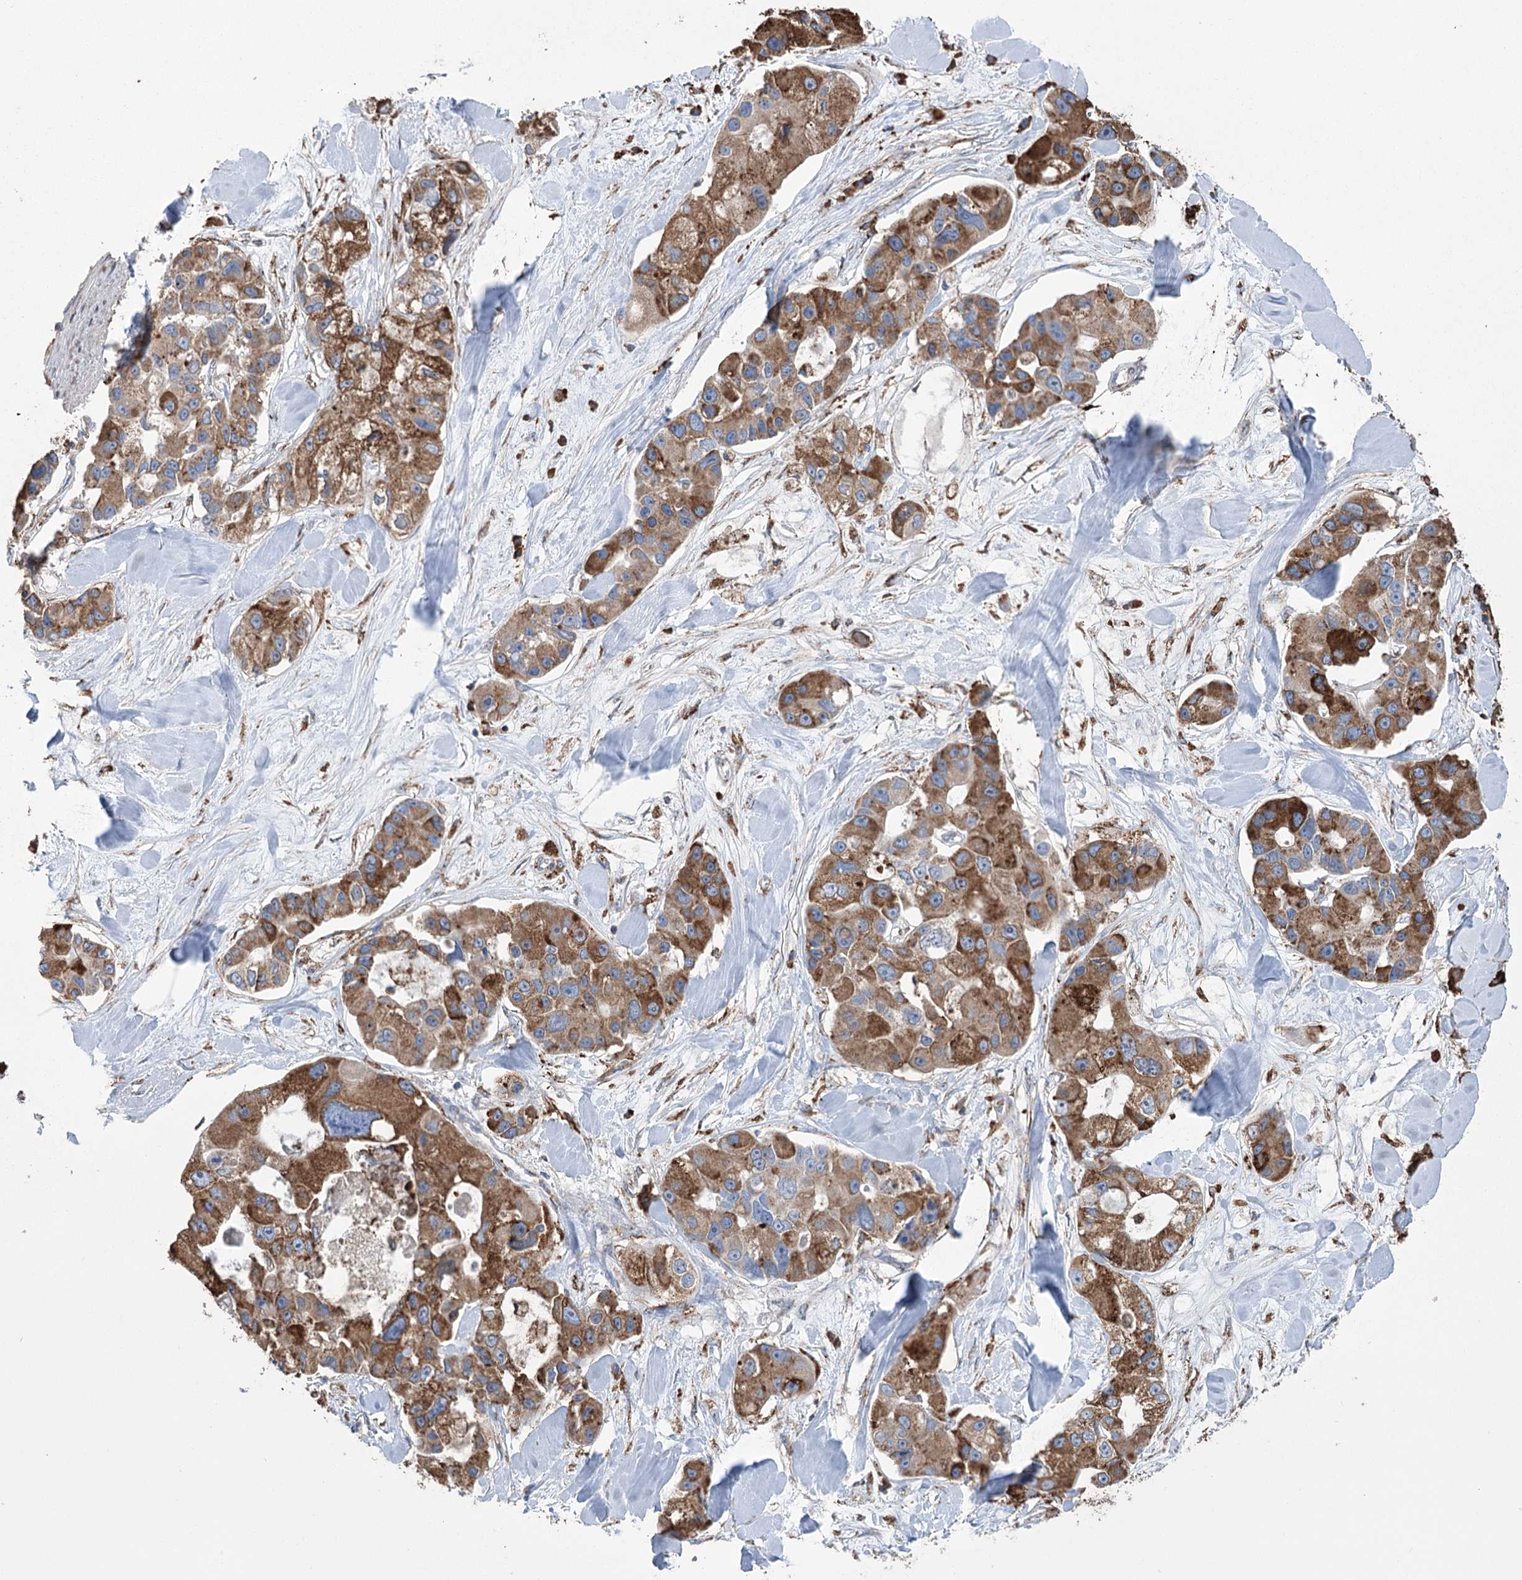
{"staining": {"intensity": "strong", "quantity": ">75%", "location": "cytoplasmic/membranous"}, "tissue": "lung cancer", "cell_type": "Tumor cells", "image_type": "cancer", "snomed": [{"axis": "morphology", "description": "Adenocarcinoma, NOS"}, {"axis": "topography", "description": "Lung"}], "caption": "An image of lung cancer stained for a protein shows strong cytoplasmic/membranous brown staining in tumor cells. Ihc stains the protein in brown and the nuclei are stained blue.", "gene": "TRIM71", "patient": {"sex": "female", "age": 54}}